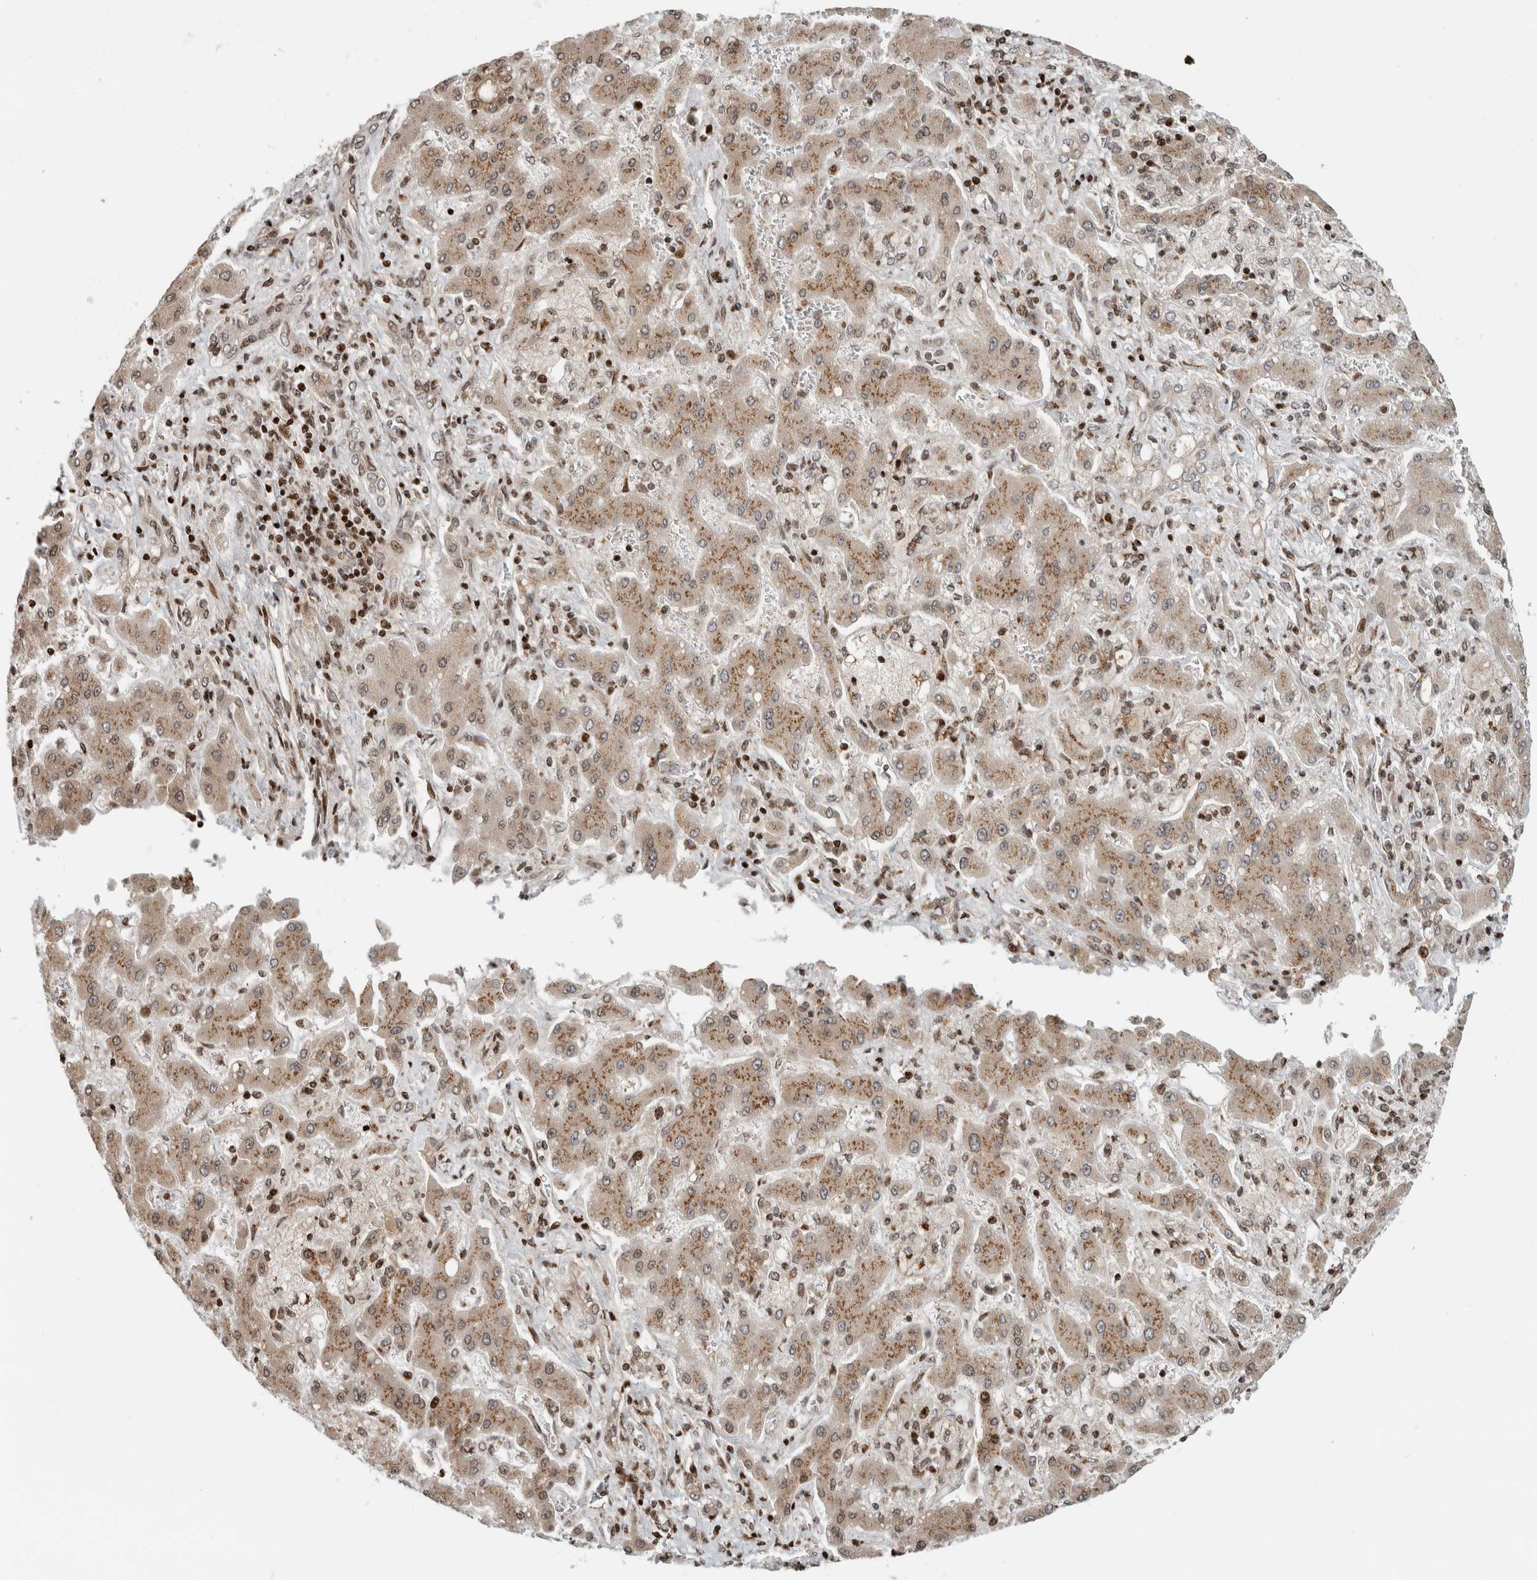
{"staining": {"intensity": "moderate", "quantity": ">75%", "location": "cytoplasmic/membranous"}, "tissue": "liver cancer", "cell_type": "Tumor cells", "image_type": "cancer", "snomed": [{"axis": "morphology", "description": "Cholangiocarcinoma"}, {"axis": "topography", "description": "Liver"}], "caption": "Protein staining displays moderate cytoplasmic/membranous positivity in about >75% of tumor cells in liver cancer (cholangiocarcinoma).", "gene": "GINS4", "patient": {"sex": "male", "age": 50}}